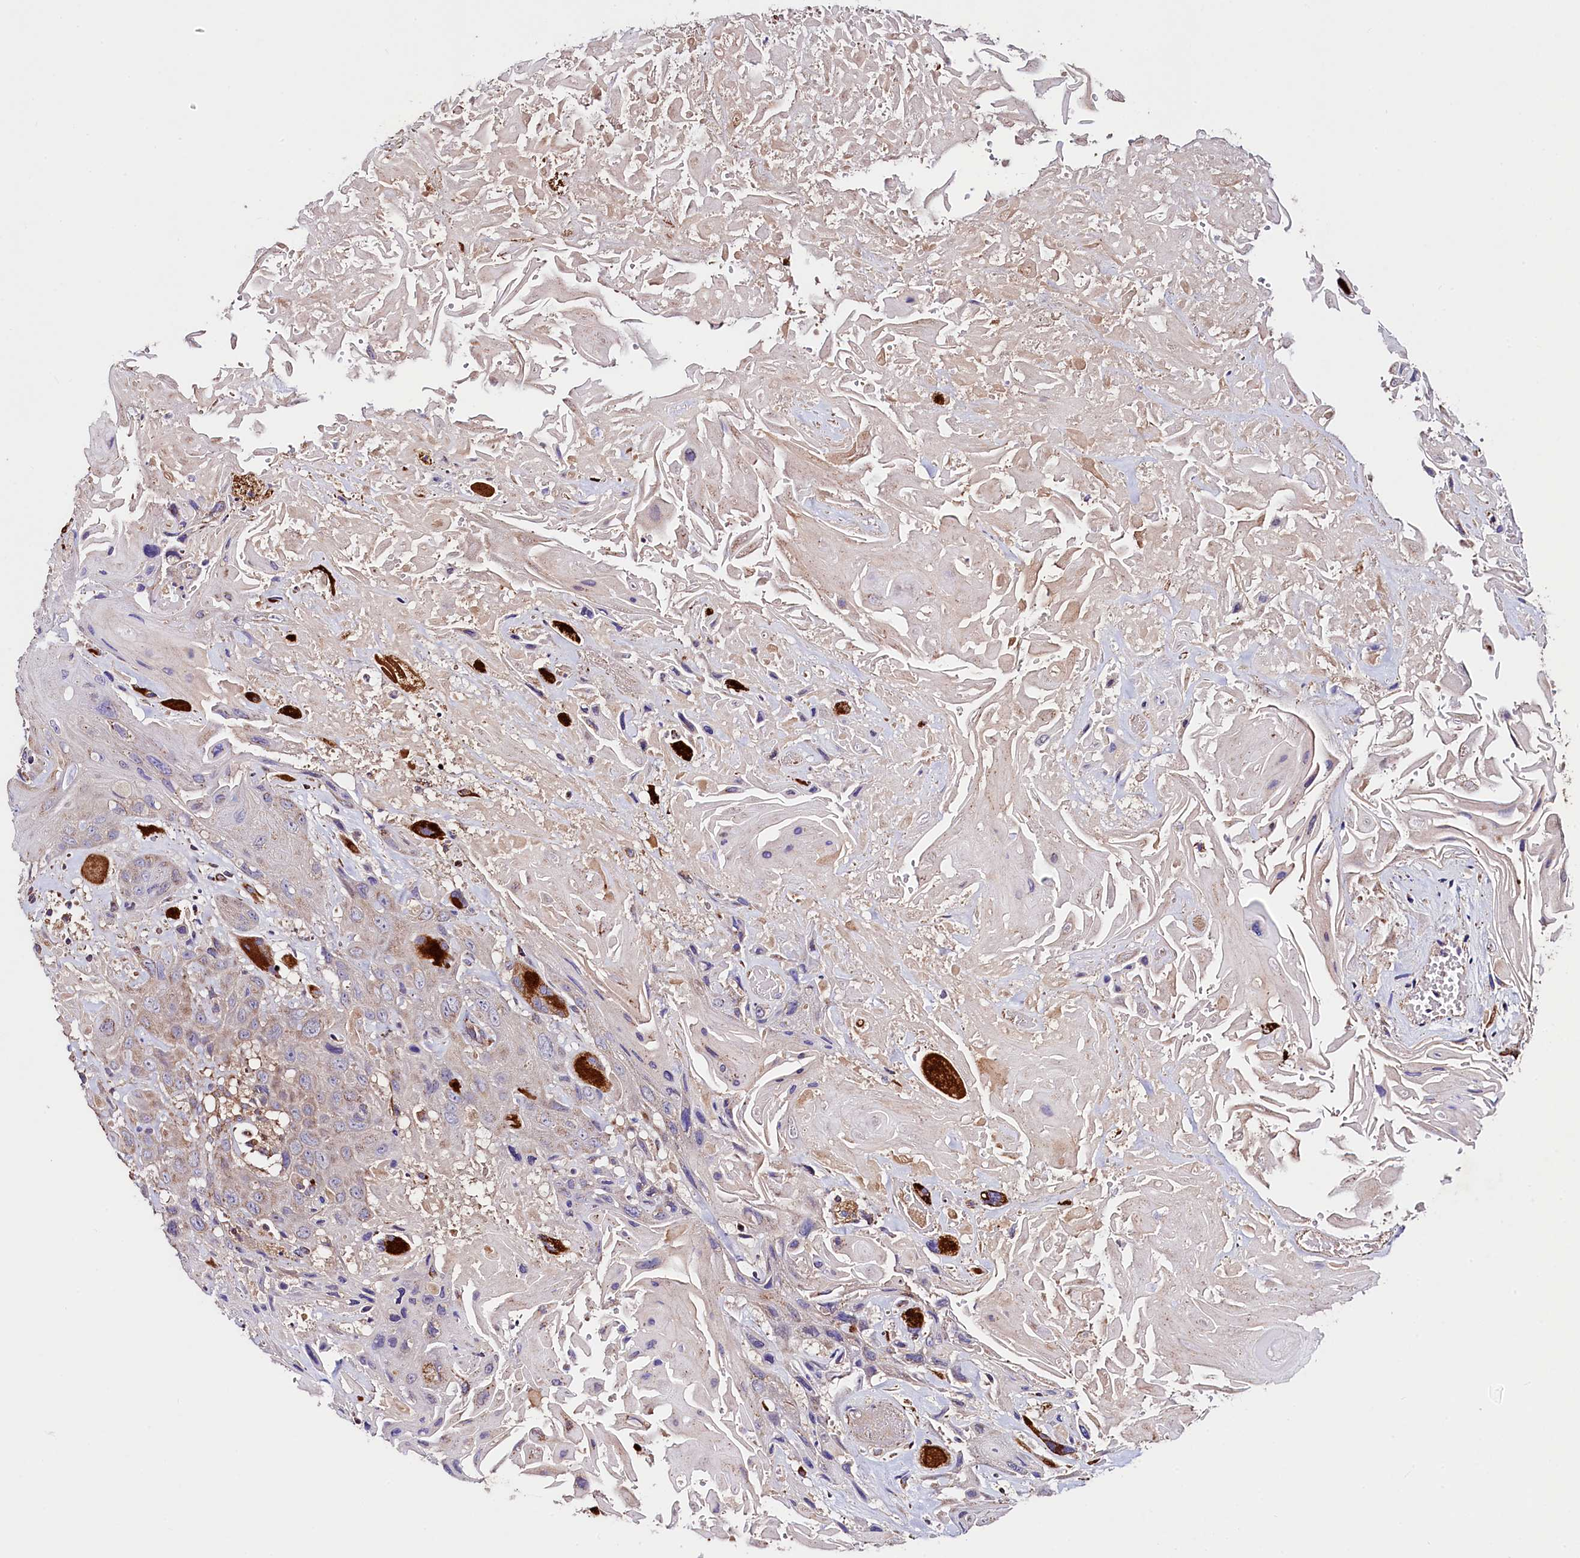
{"staining": {"intensity": "weak", "quantity": "<25%", "location": "cytoplasmic/membranous"}, "tissue": "head and neck cancer", "cell_type": "Tumor cells", "image_type": "cancer", "snomed": [{"axis": "morphology", "description": "Squamous cell carcinoma, NOS"}, {"axis": "topography", "description": "Head-Neck"}], "caption": "This is a micrograph of immunohistochemistry staining of squamous cell carcinoma (head and neck), which shows no positivity in tumor cells.", "gene": "CIAO3", "patient": {"sex": "male", "age": 81}}